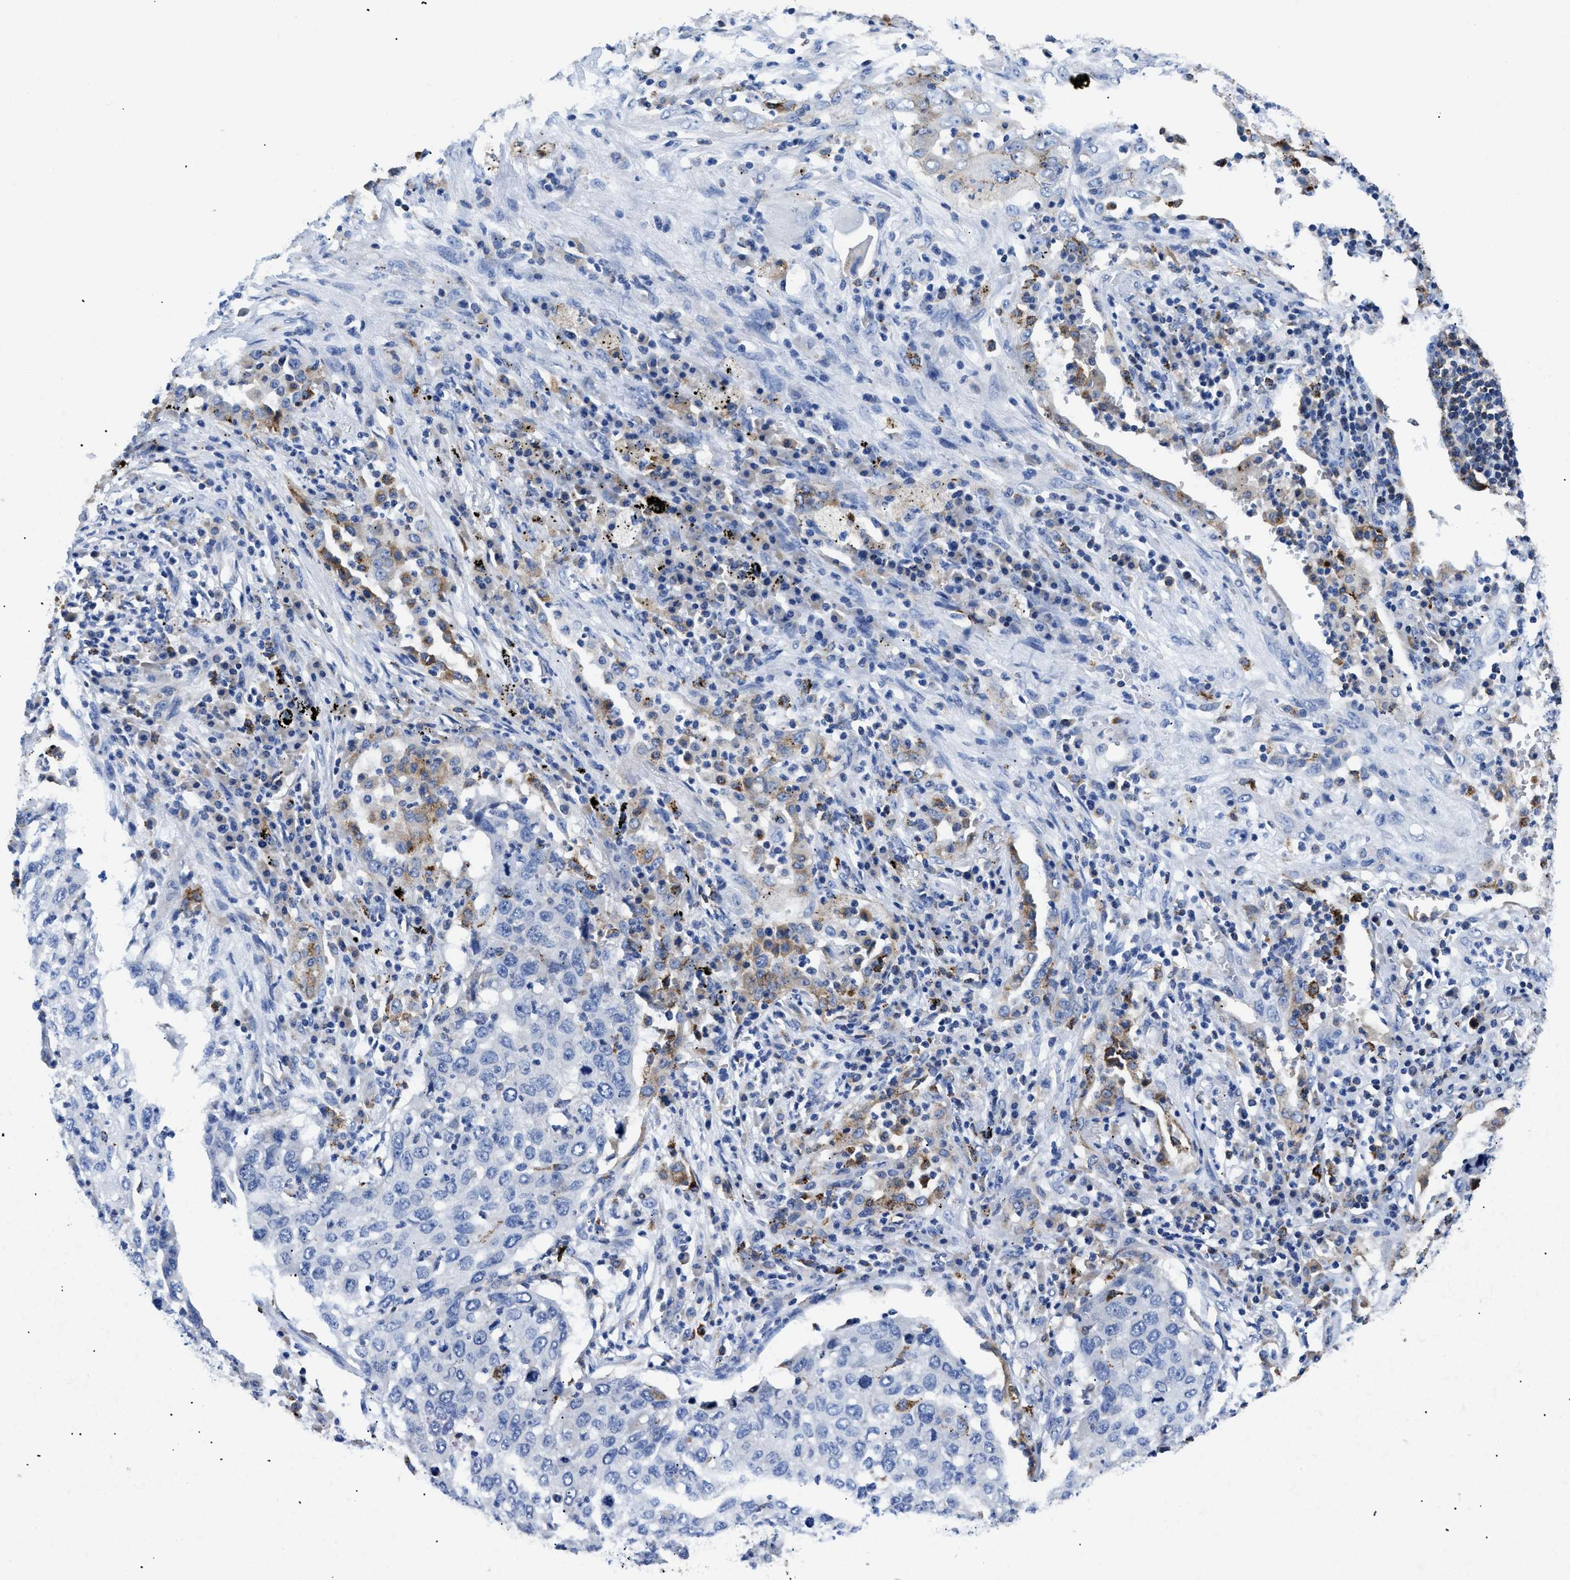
{"staining": {"intensity": "negative", "quantity": "none", "location": "none"}, "tissue": "lung cancer", "cell_type": "Tumor cells", "image_type": "cancer", "snomed": [{"axis": "morphology", "description": "Squamous cell carcinoma, NOS"}, {"axis": "topography", "description": "Lung"}], "caption": "An immunohistochemistry micrograph of lung cancer (squamous cell carcinoma) is shown. There is no staining in tumor cells of lung cancer (squamous cell carcinoma). (DAB (3,3'-diaminobenzidine) immunohistochemistry (IHC), high magnification).", "gene": "HLA-DPA1", "patient": {"sex": "female", "age": 63}}